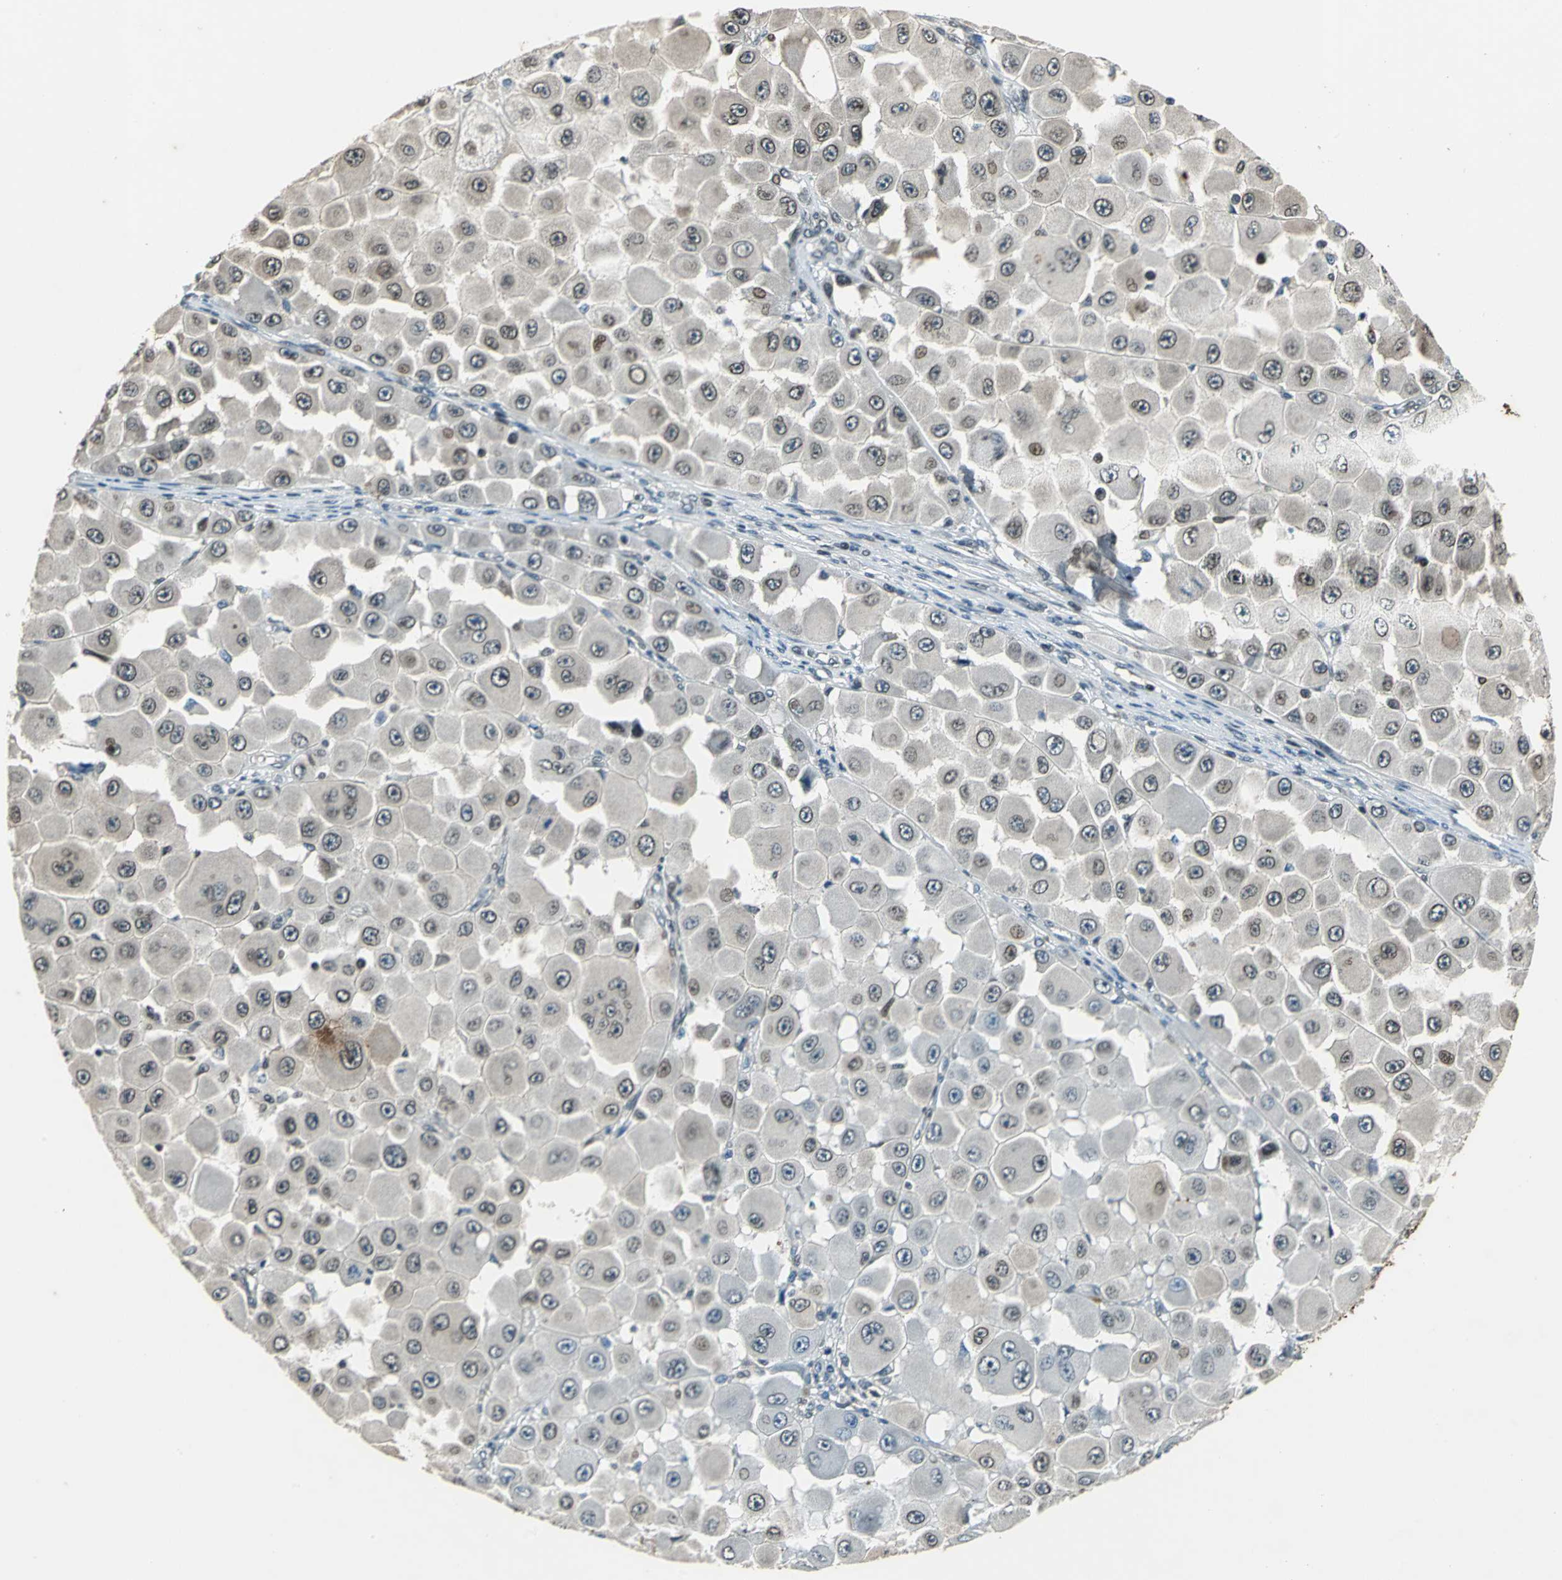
{"staining": {"intensity": "moderate", "quantity": "25%-75%", "location": "cytoplasmic/membranous,nuclear"}, "tissue": "melanoma", "cell_type": "Tumor cells", "image_type": "cancer", "snomed": [{"axis": "morphology", "description": "Malignant melanoma, NOS"}, {"axis": "topography", "description": "Skin"}], "caption": "Immunohistochemistry image of neoplastic tissue: human melanoma stained using IHC displays medium levels of moderate protein expression localized specifically in the cytoplasmic/membranous and nuclear of tumor cells, appearing as a cytoplasmic/membranous and nuclear brown color.", "gene": "BRIP1", "patient": {"sex": "female", "age": 81}}